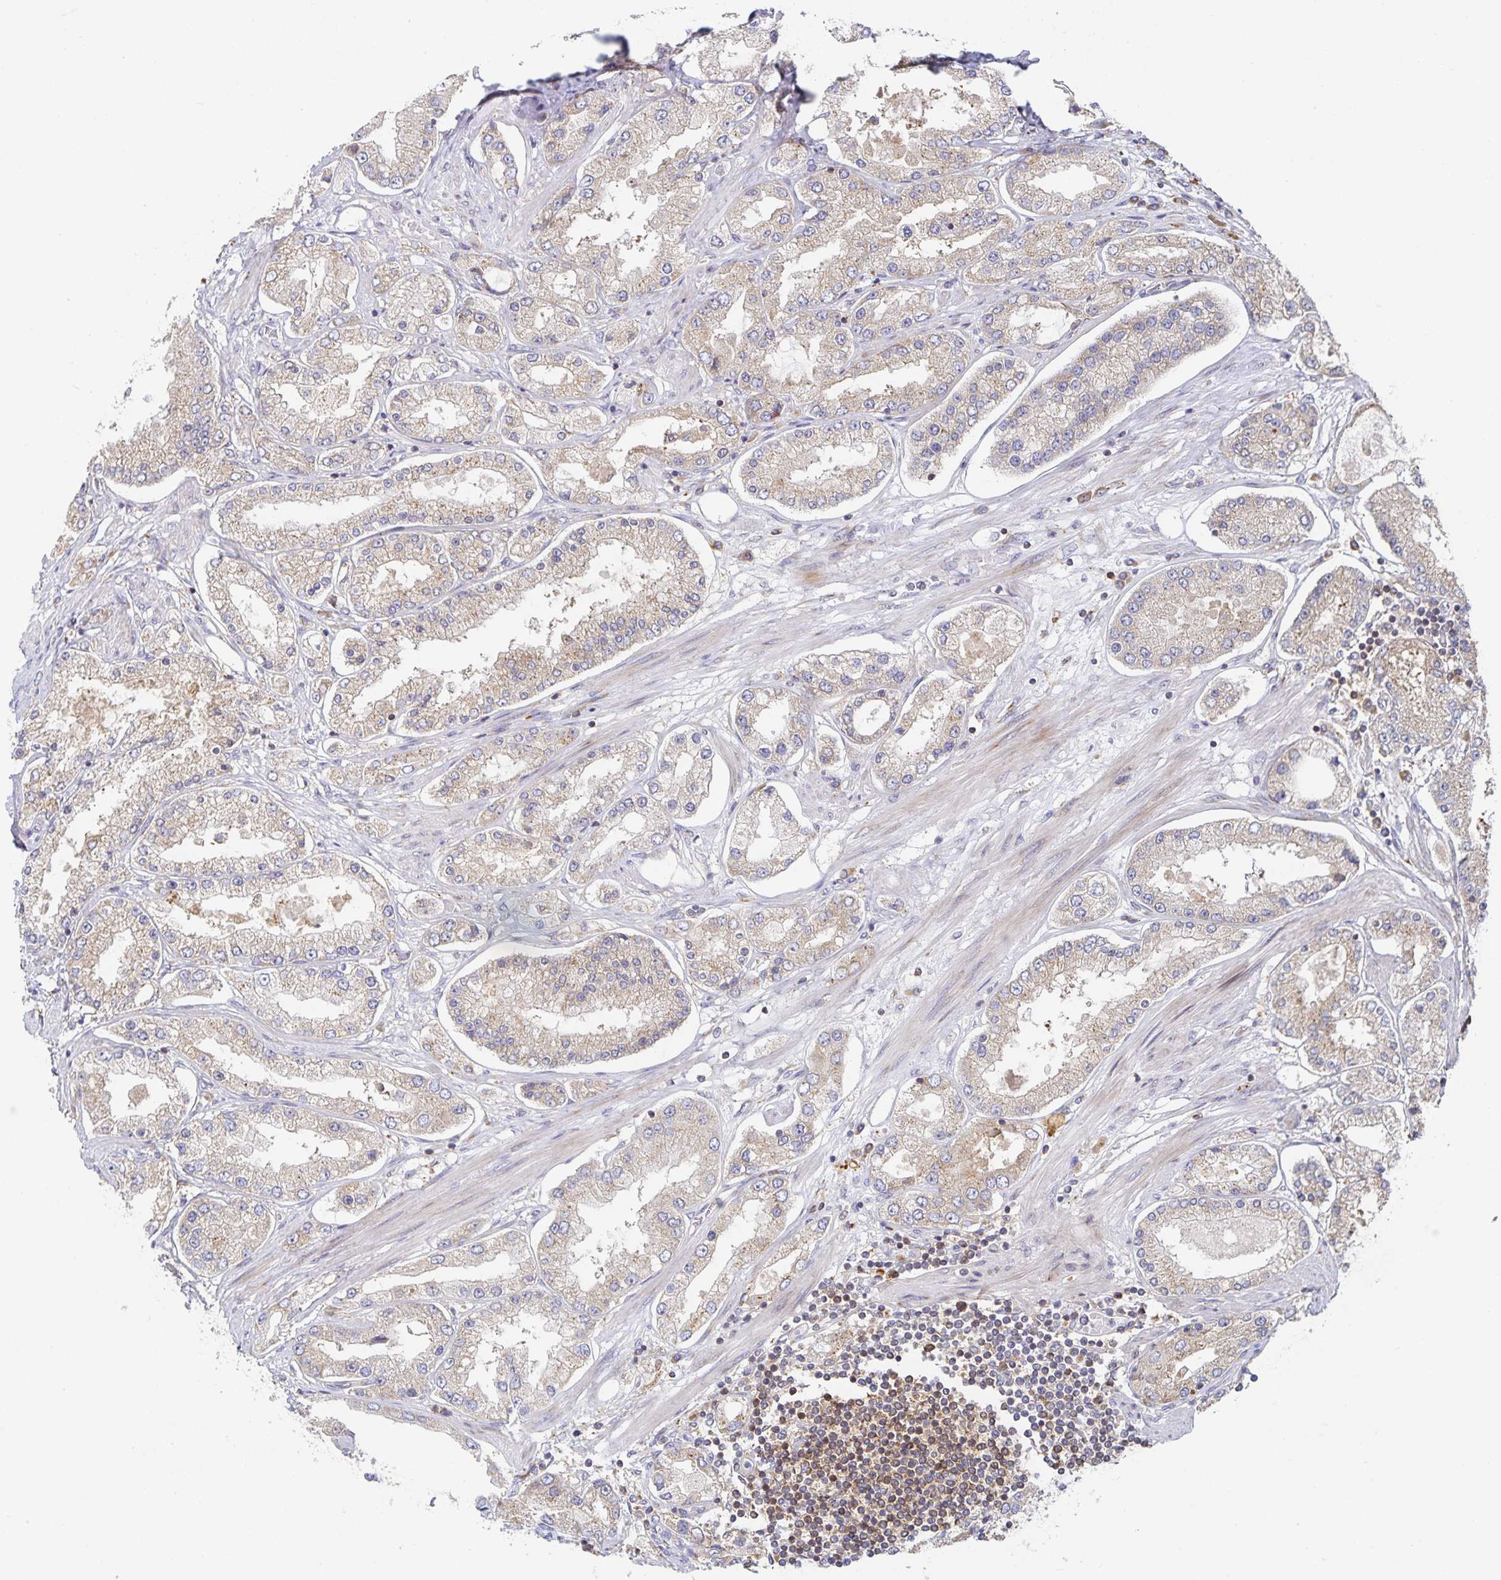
{"staining": {"intensity": "weak", "quantity": "25%-75%", "location": "cytoplasmic/membranous"}, "tissue": "prostate cancer", "cell_type": "Tumor cells", "image_type": "cancer", "snomed": [{"axis": "morphology", "description": "Adenocarcinoma, High grade"}, {"axis": "topography", "description": "Prostate"}], "caption": "Immunohistochemical staining of adenocarcinoma (high-grade) (prostate) demonstrates low levels of weak cytoplasmic/membranous protein staining in approximately 25%-75% of tumor cells.", "gene": "NOMO1", "patient": {"sex": "male", "age": 69}}